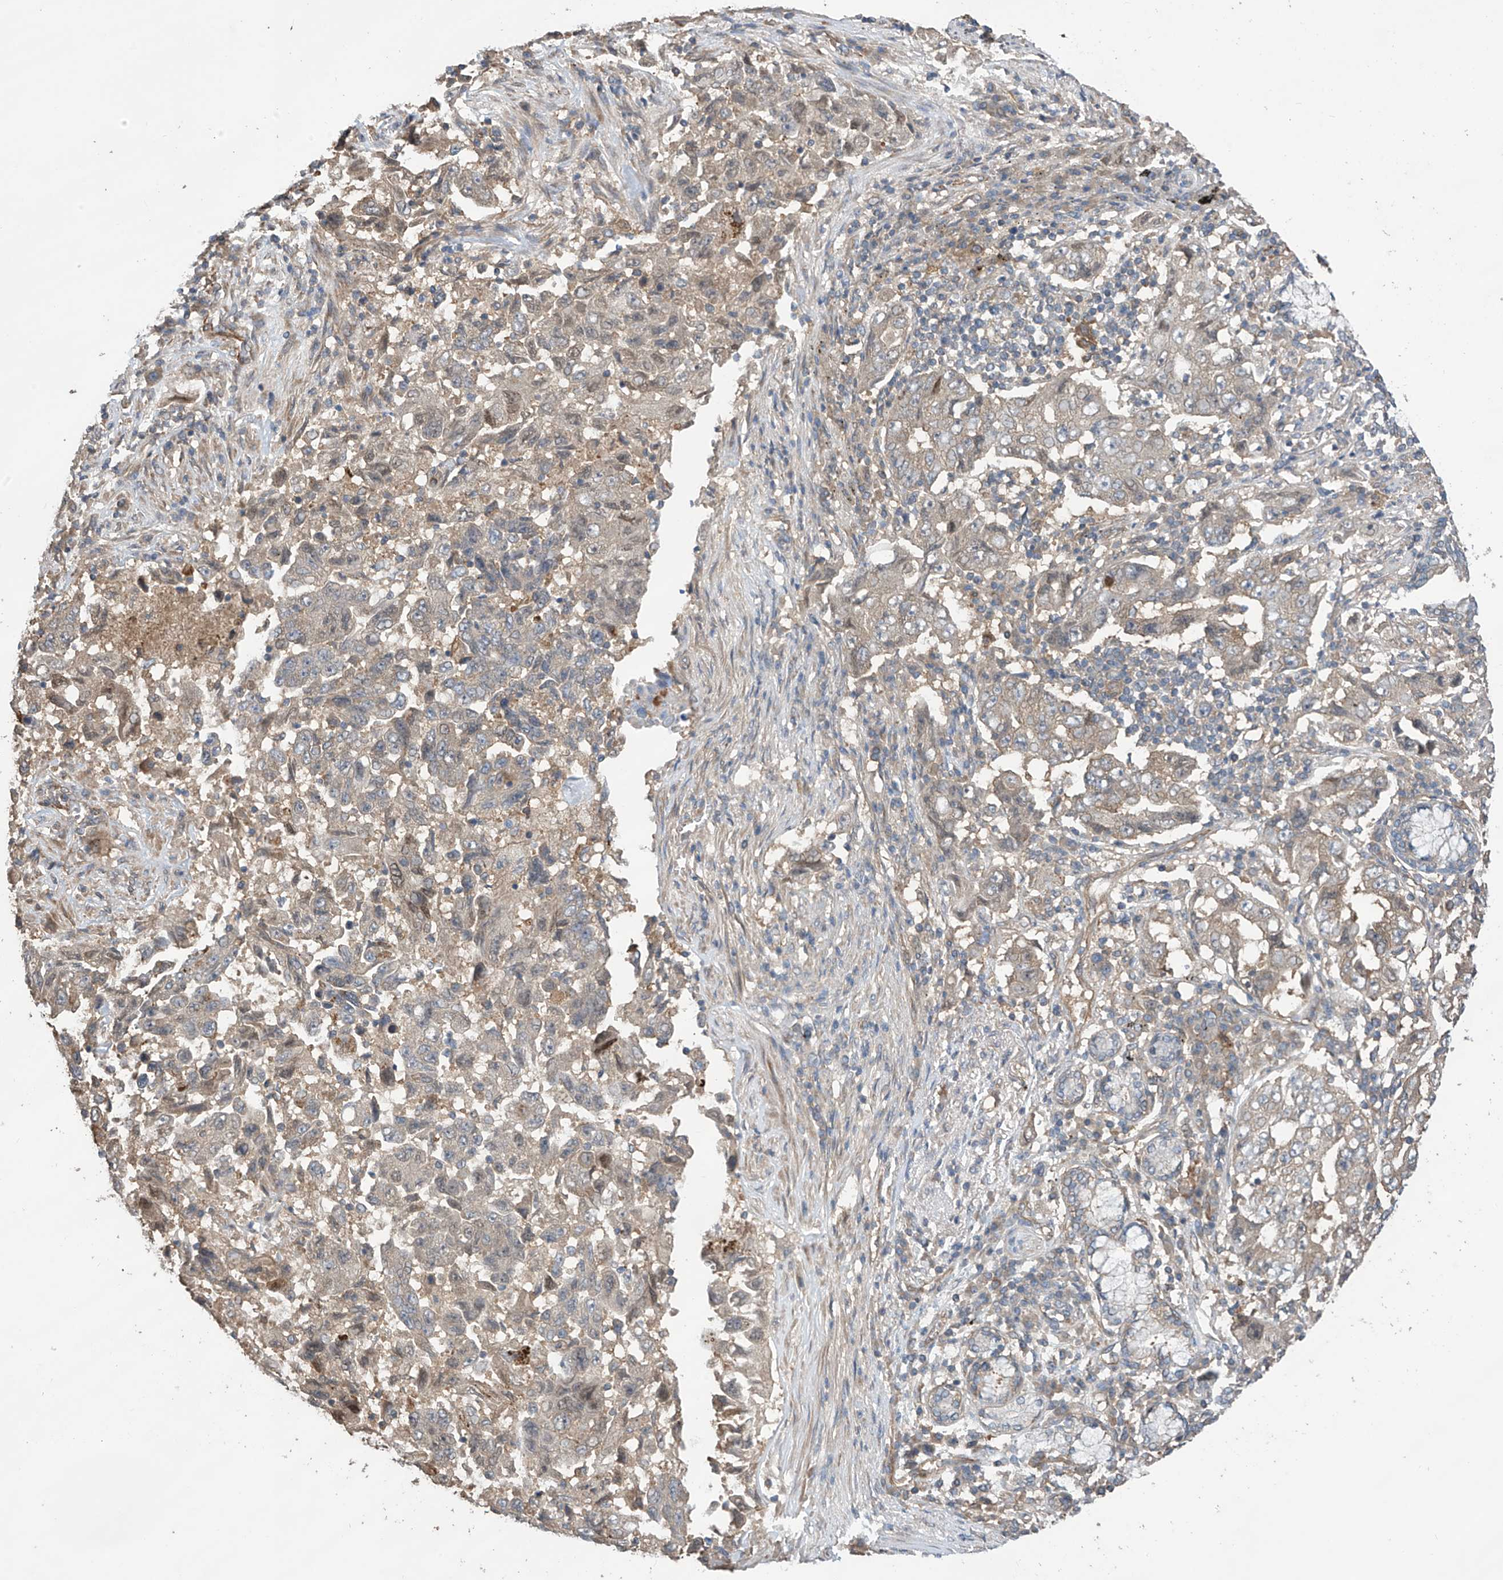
{"staining": {"intensity": "weak", "quantity": "<25%", "location": "cytoplasmic/membranous"}, "tissue": "lung cancer", "cell_type": "Tumor cells", "image_type": "cancer", "snomed": [{"axis": "morphology", "description": "Adenocarcinoma, NOS"}, {"axis": "topography", "description": "Lung"}], "caption": "This is an immunohistochemistry (IHC) micrograph of lung cancer (adenocarcinoma). There is no positivity in tumor cells.", "gene": "PHACTR4", "patient": {"sex": "female", "age": 51}}